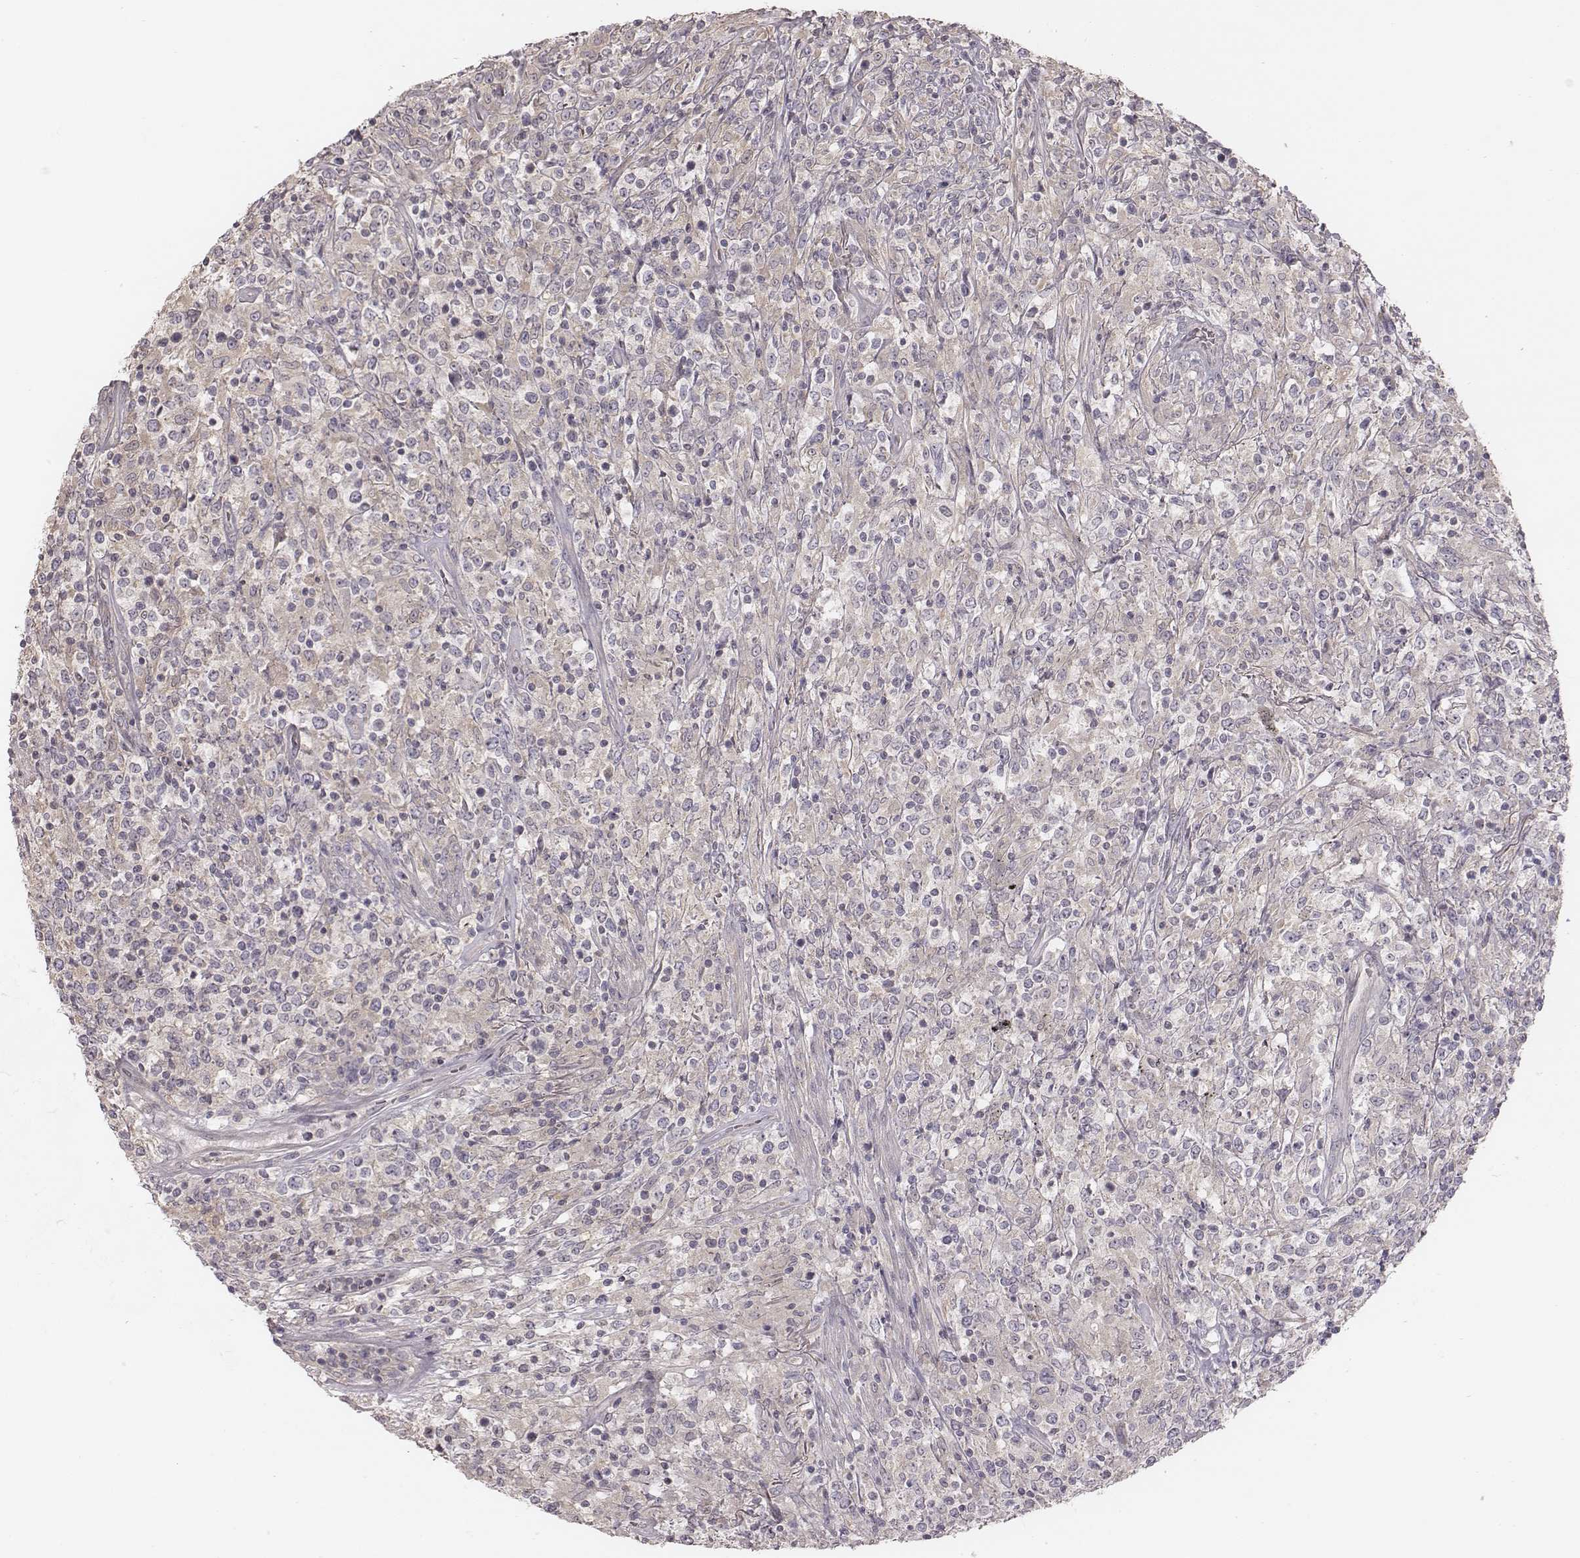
{"staining": {"intensity": "negative", "quantity": "none", "location": "none"}, "tissue": "lymphoma", "cell_type": "Tumor cells", "image_type": "cancer", "snomed": [{"axis": "morphology", "description": "Malignant lymphoma, non-Hodgkin's type, High grade"}, {"axis": "topography", "description": "Lung"}], "caption": "An IHC photomicrograph of high-grade malignant lymphoma, non-Hodgkin's type is shown. There is no staining in tumor cells of high-grade malignant lymphoma, non-Hodgkin's type.", "gene": "TDRD5", "patient": {"sex": "male", "age": 79}}